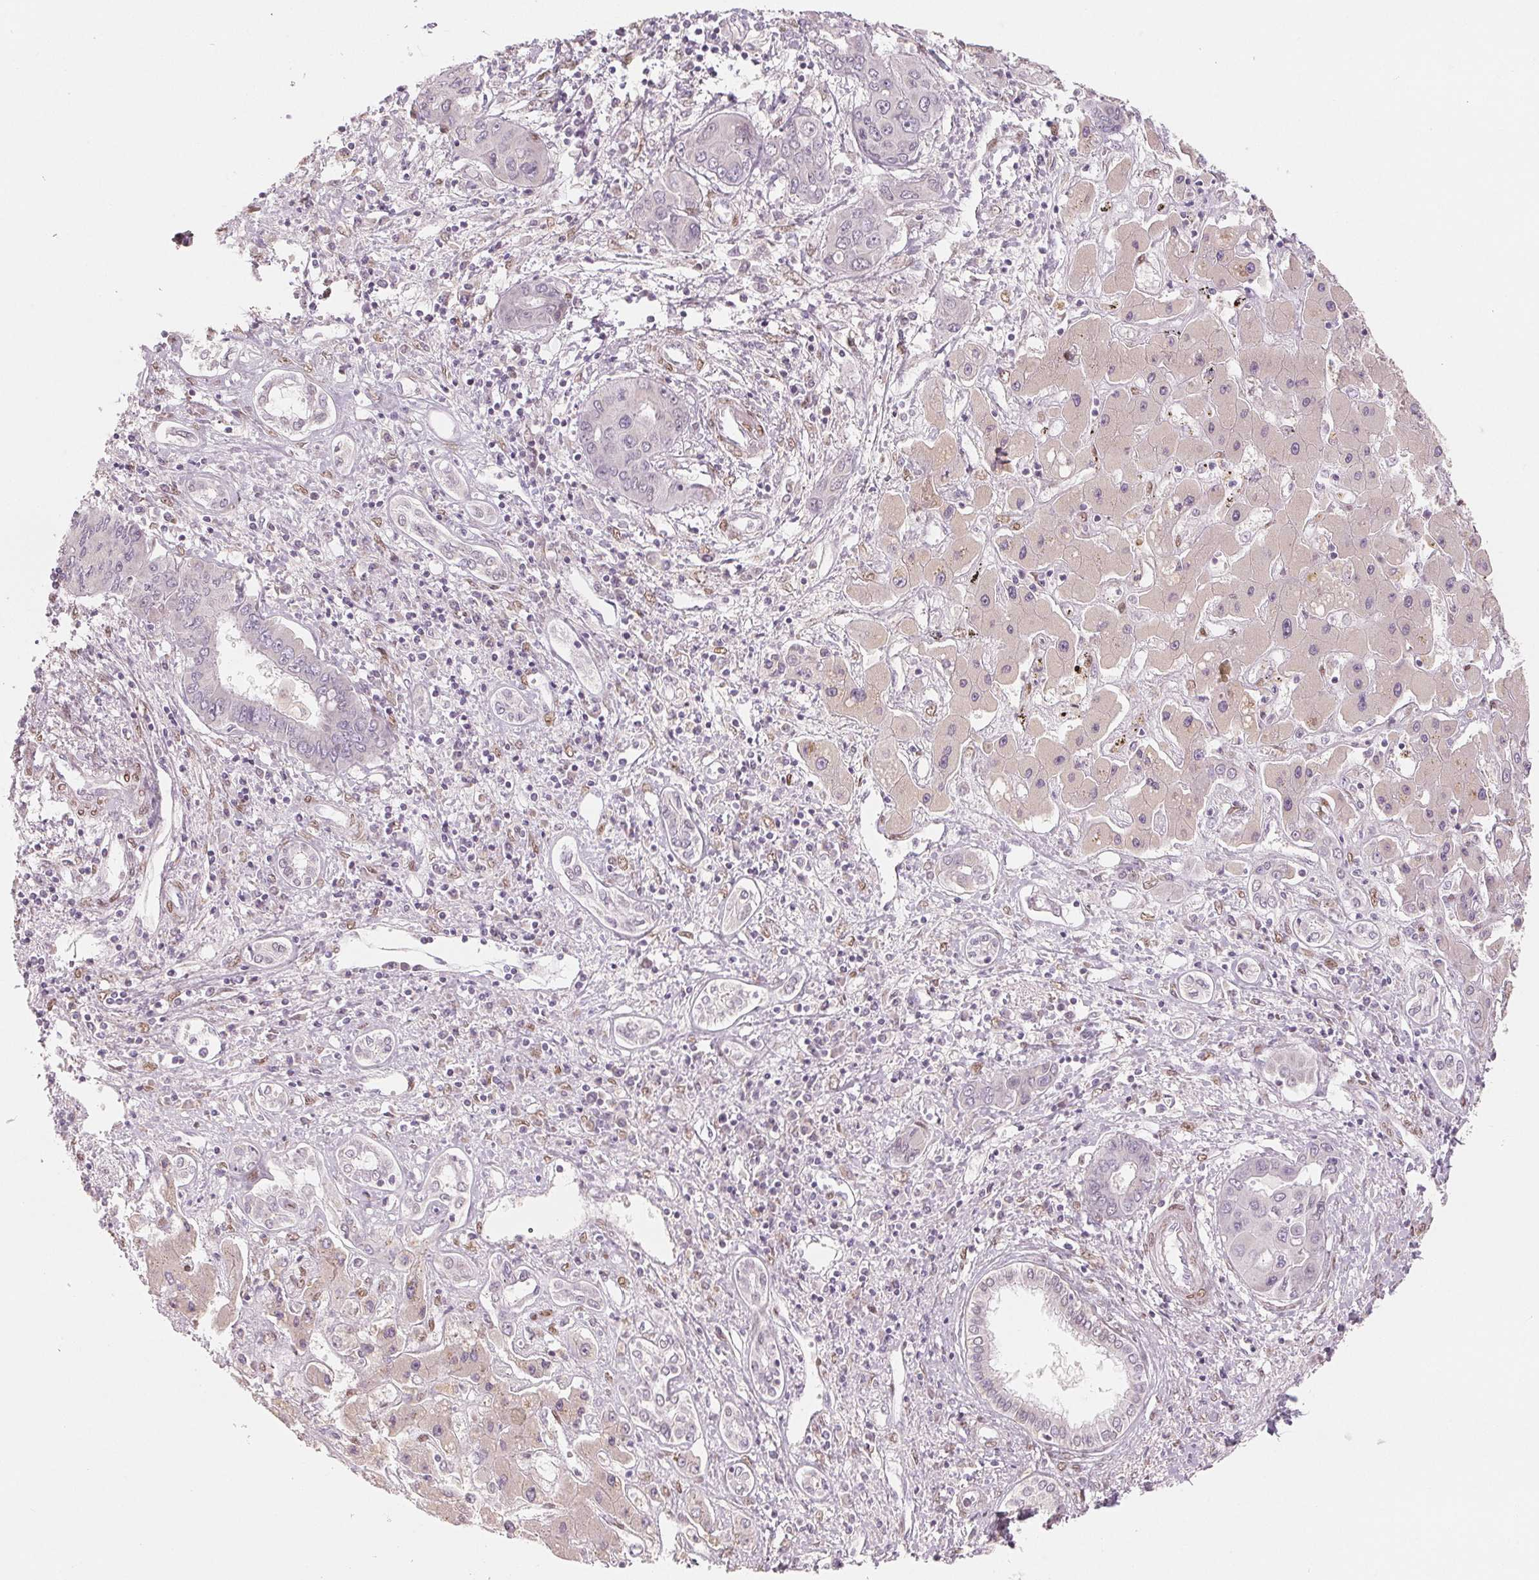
{"staining": {"intensity": "negative", "quantity": "none", "location": "none"}, "tissue": "liver cancer", "cell_type": "Tumor cells", "image_type": "cancer", "snomed": [{"axis": "morphology", "description": "Cholangiocarcinoma"}, {"axis": "topography", "description": "Liver"}], "caption": "DAB immunohistochemical staining of liver cancer shows no significant expression in tumor cells.", "gene": "SMARCD3", "patient": {"sex": "male", "age": 67}}